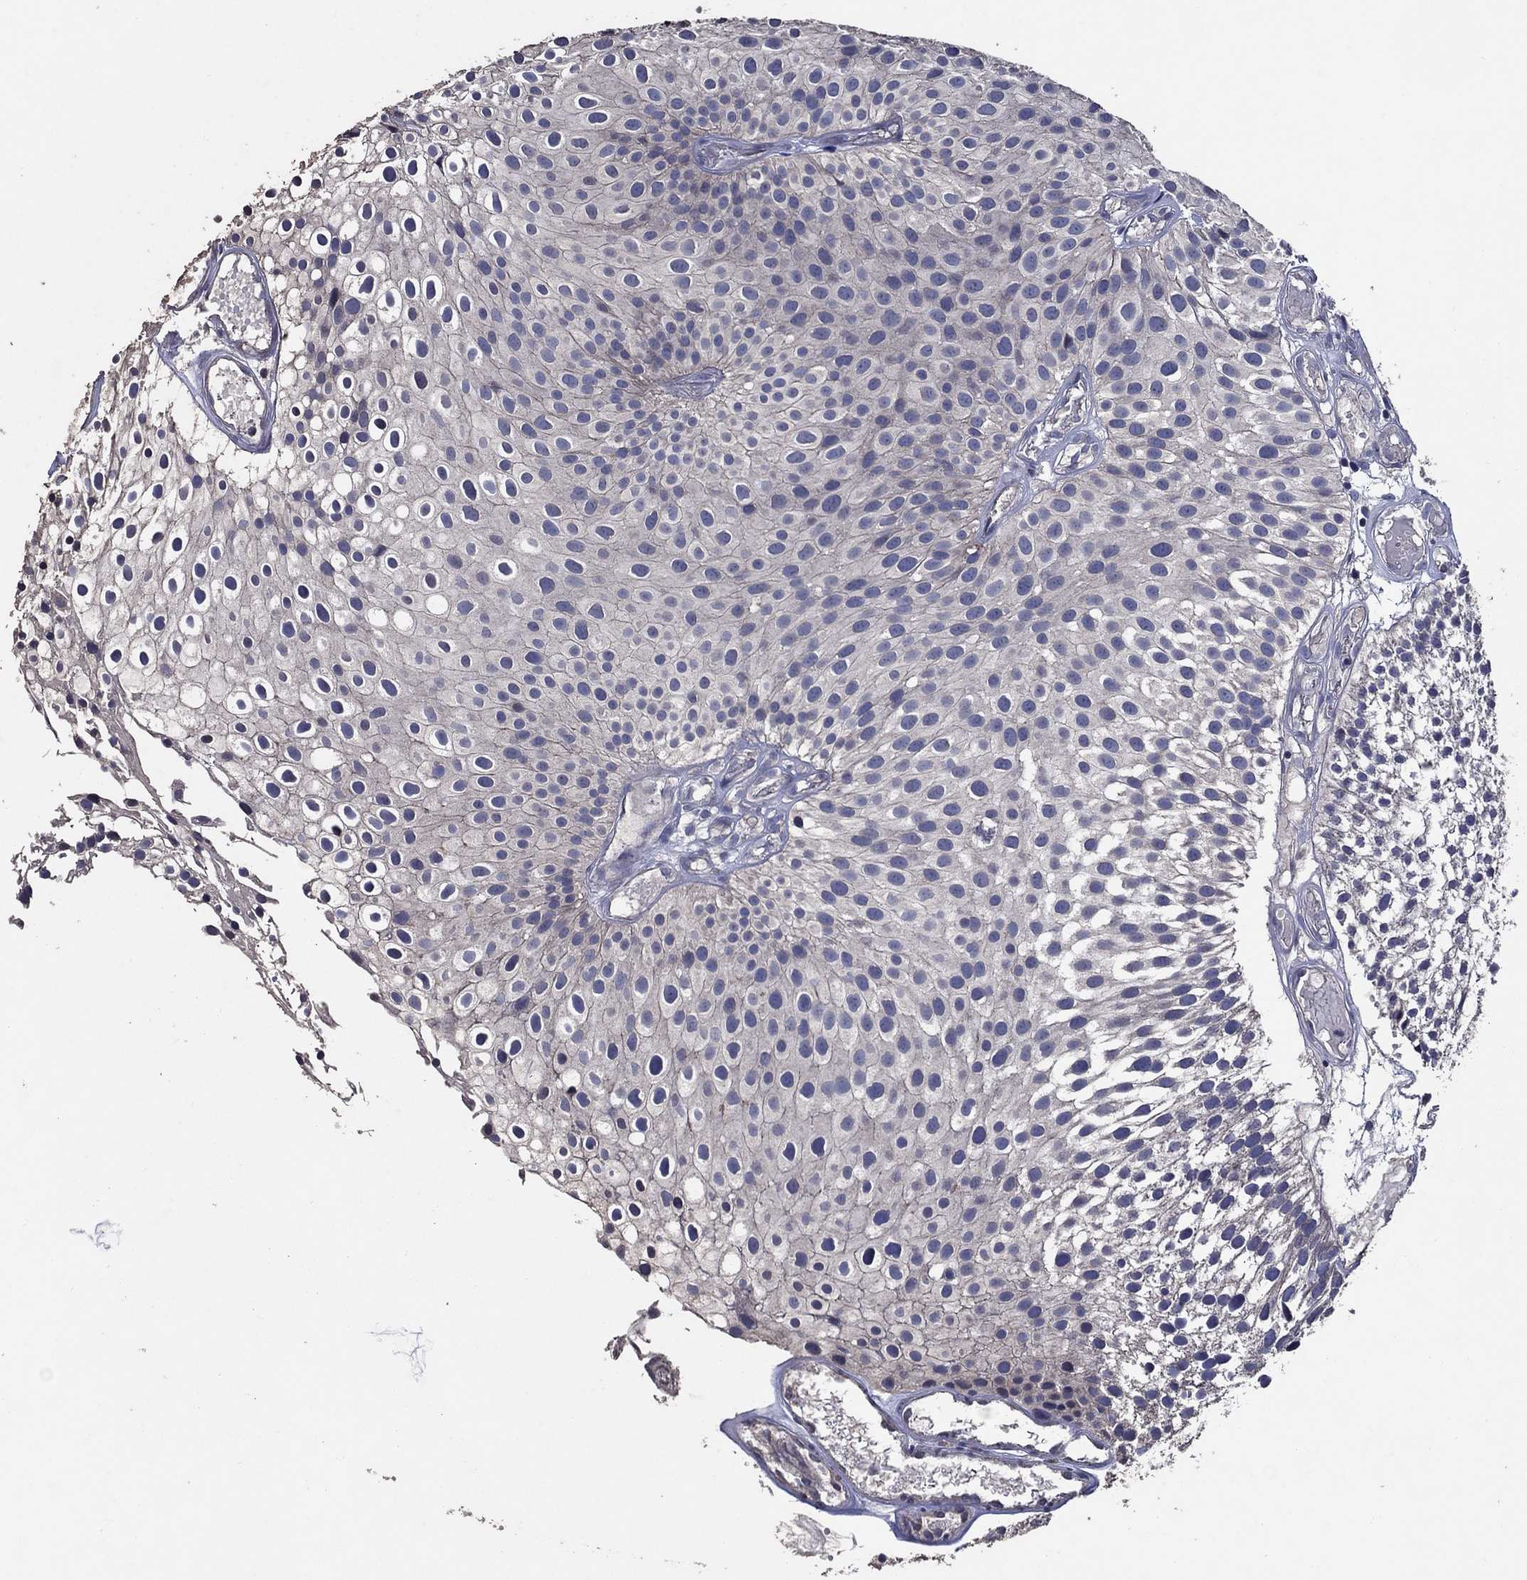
{"staining": {"intensity": "negative", "quantity": "none", "location": "none"}, "tissue": "urothelial cancer", "cell_type": "Tumor cells", "image_type": "cancer", "snomed": [{"axis": "morphology", "description": "Urothelial carcinoma, Low grade"}, {"axis": "topography", "description": "Urinary bladder"}], "caption": "Immunohistochemical staining of human urothelial cancer demonstrates no significant expression in tumor cells.", "gene": "HAP1", "patient": {"sex": "male", "age": 79}}